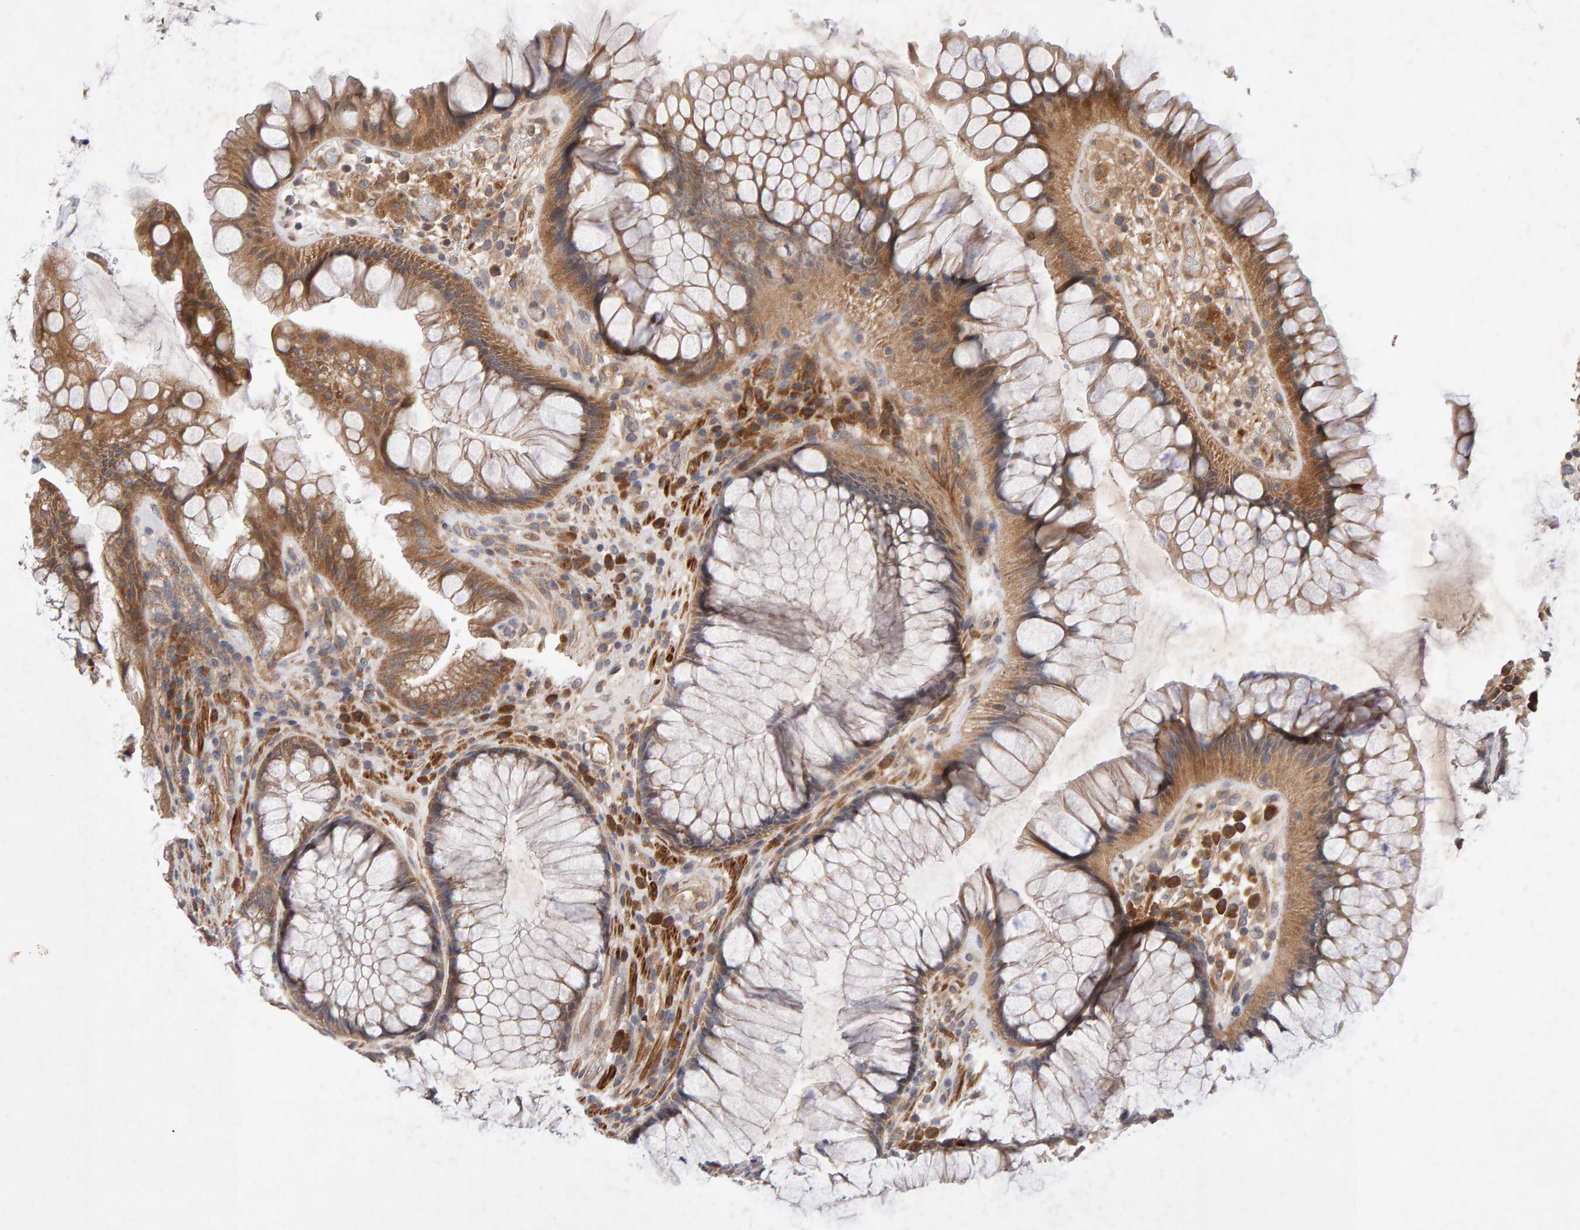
{"staining": {"intensity": "moderate", "quantity": ">75%", "location": "cytoplasmic/membranous"}, "tissue": "rectum", "cell_type": "Glandular cells", "image_type": "normal", "snomed": [{"axis": "morphology", "description": "Normal tissue, NOS"}, {"axis": "topography", "description": "Rectum"}], "caption": "A photomicrograph of human rectum stained for a protein reveals moderate cytoplasmic/membranous brown staining in glandular cells.", "gene": "RNF19A", "patient": {"sex": "male", "age": 51}}